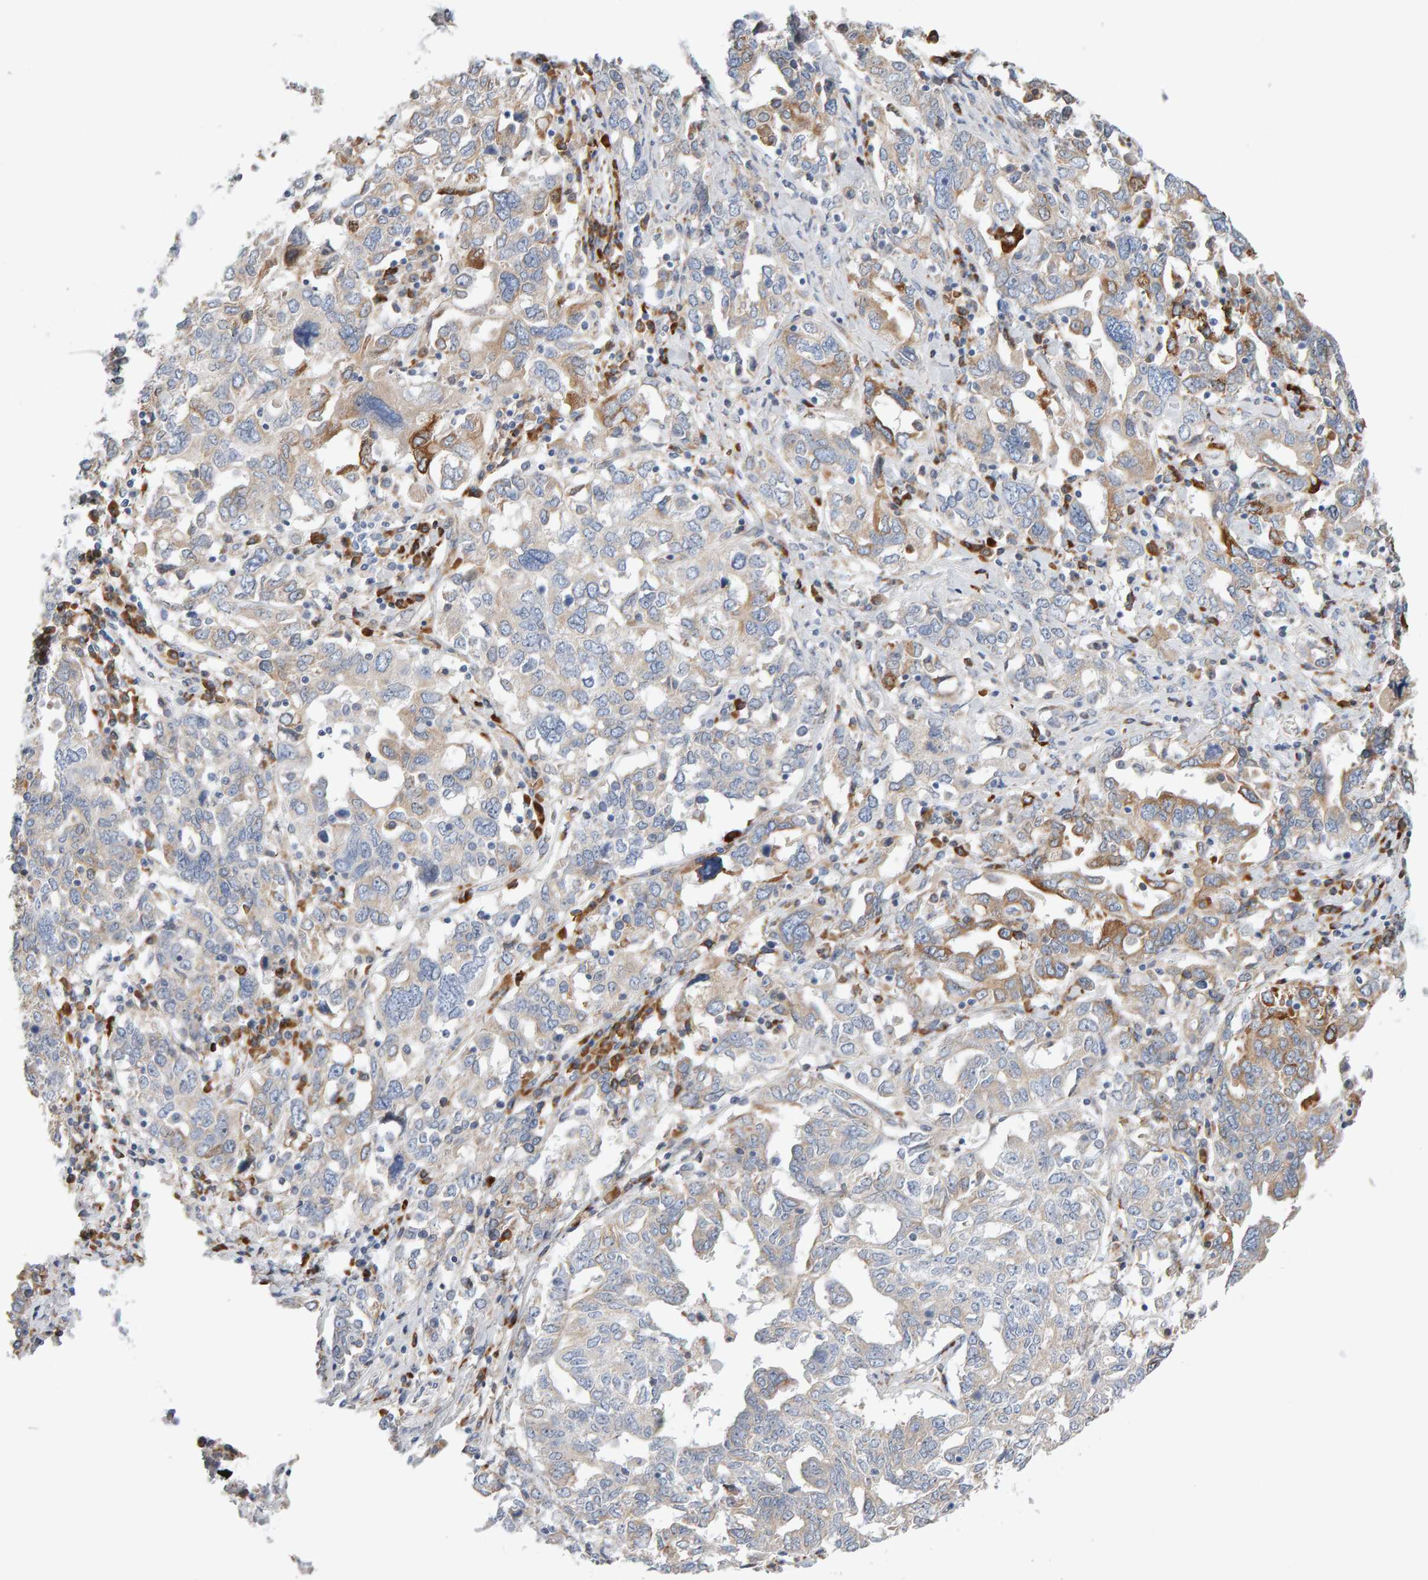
{"staining": {"intensity": "moderate", "quantity": "25%-75%", "location": "cytoplasmic/membranous"}, "tissue": "ovarian cancer", "cell_type": "Tumor cells", "image_type": "cancer", "snomed": [{"axis": "morphology", "description": "Carcinoma, endometroid"}, {"axis": "topography", "description": "Ovary"}], "caption": "Ovarian endometroid carcinoma stained for a protein (brown) shows moderate cytoplasmic/membranous positive expression in about 25%-75% of tumor cells.", "gene": "ENGASE", "patient": {"sex": "female", "age": 62}}